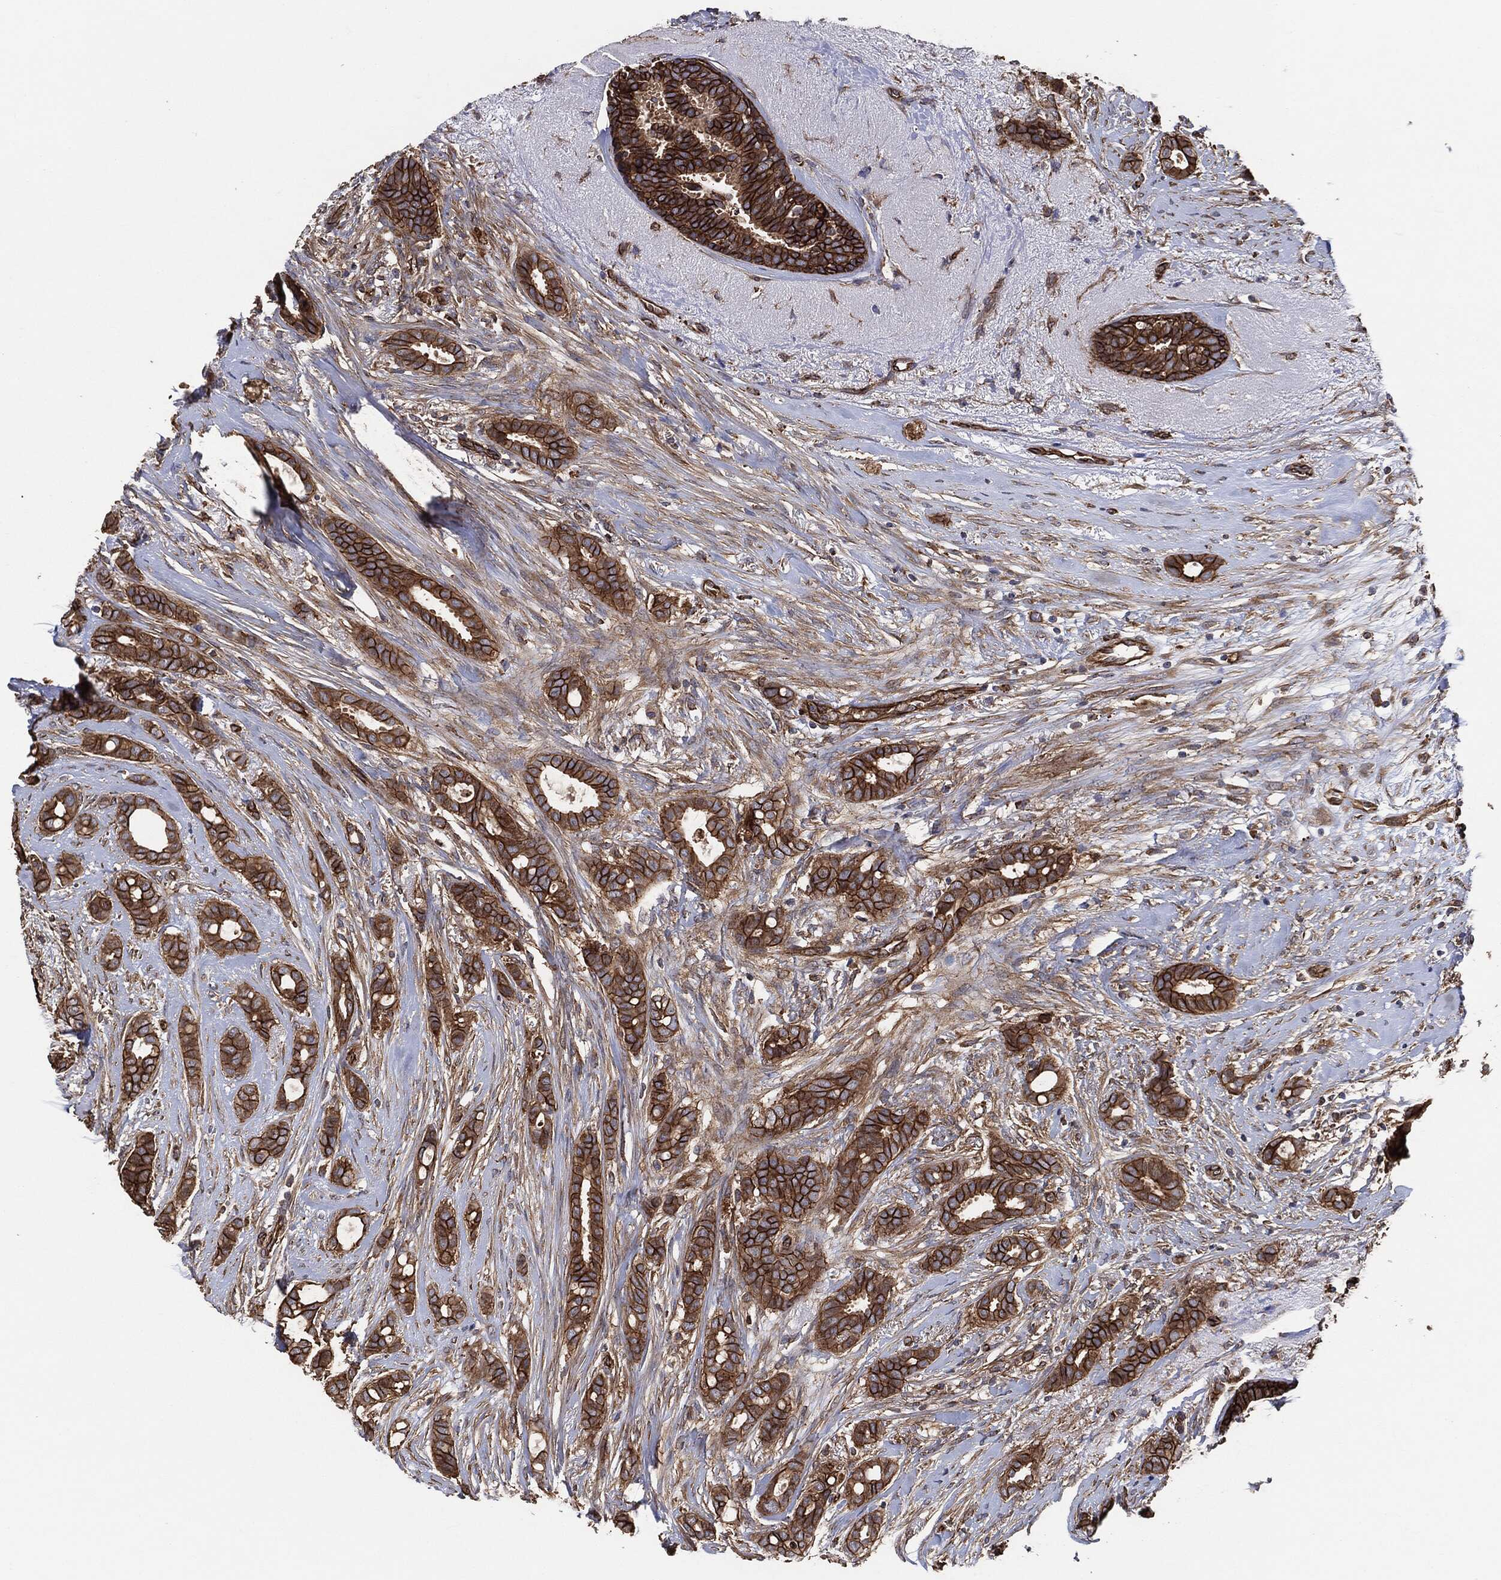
{"staining": {"intensity": "strong", "quantity": ">75%", "location": "cytoplasmic/membranous"}, "tissue": "breast cancer", "cell_type": "Tumor cells", "image_type": "cancer", "snomed": [{"axis": "morphology", "description": "Duct carcinoma"}, {"axis": "topography", "description": "Breast"}], "caption": "This is an image of immunohistochemistry (IHC) staining of breast cancer, which shows strong staining in the cytoplasmic/membranous of tumor cells.", "gene": "CTNNA1", "patient": {"sex": "female", "age": 51}}